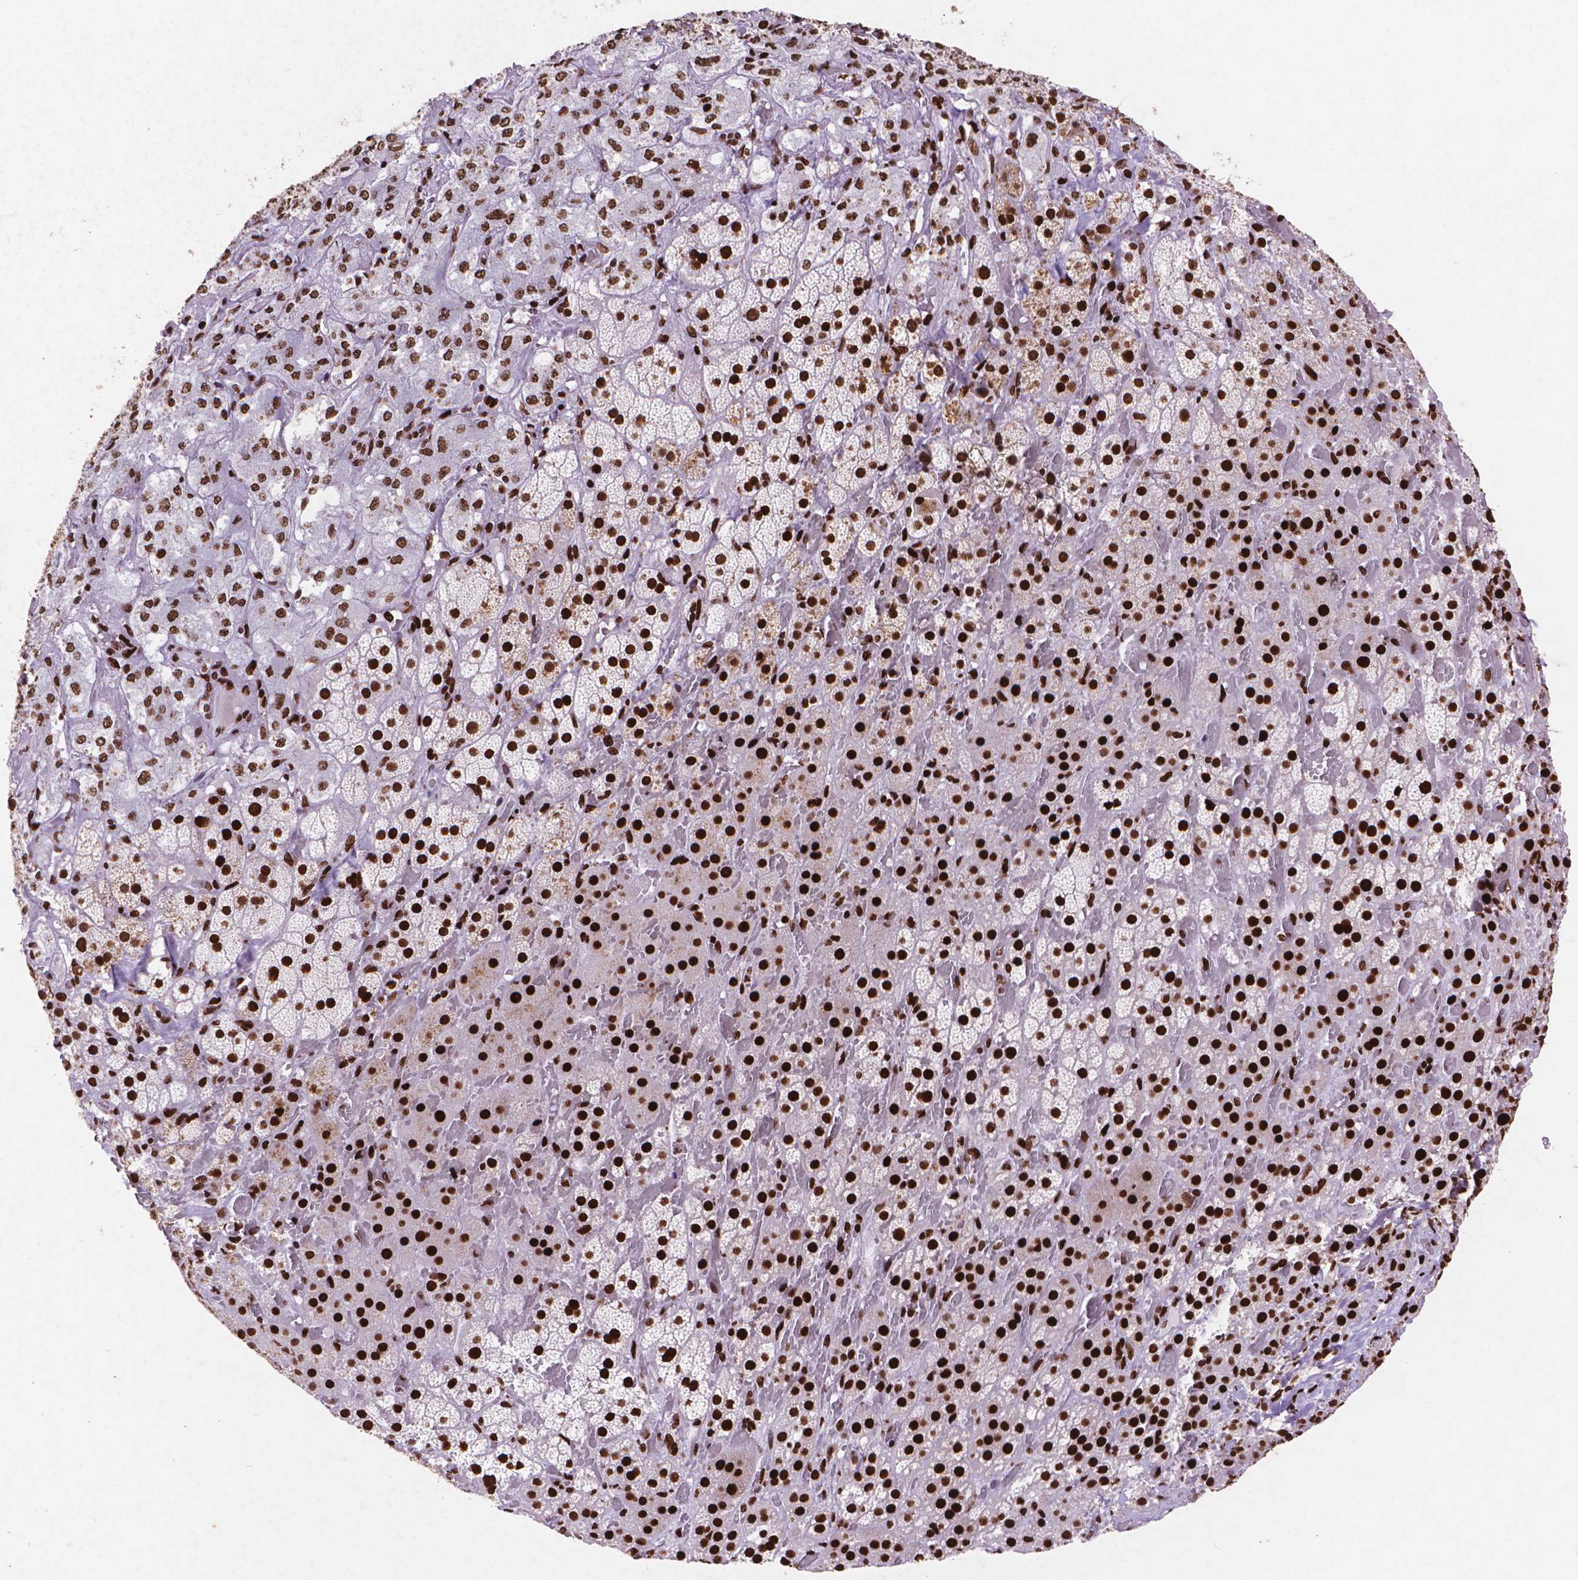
{"staining": {"intensity": "strong", "quantity": ">75%", "location": "nuclear"}, "tissue": "adrenal gland", "cell_type": "Glandular cells", "image_type": "normal", "snomed": [{"axis": "morphology", "description": "Normal tissue, NOS"}, {"axis": "topography", "description": "Adrenal gland"}], "caption": "Brown immunohistochemical staining in unremarkable human adrenal gland shows strong nuclear positivity in approximately >75% of glandular cells. The staining was performed using DAB (3,3'-diaminobenzidine) to visualize the protein expression in brown, while the nuclei were stained in blue with hematoxylin (Magnification: 20x).", "gene": "CITED2", "patient": {"sex": "male", "age": 57}}